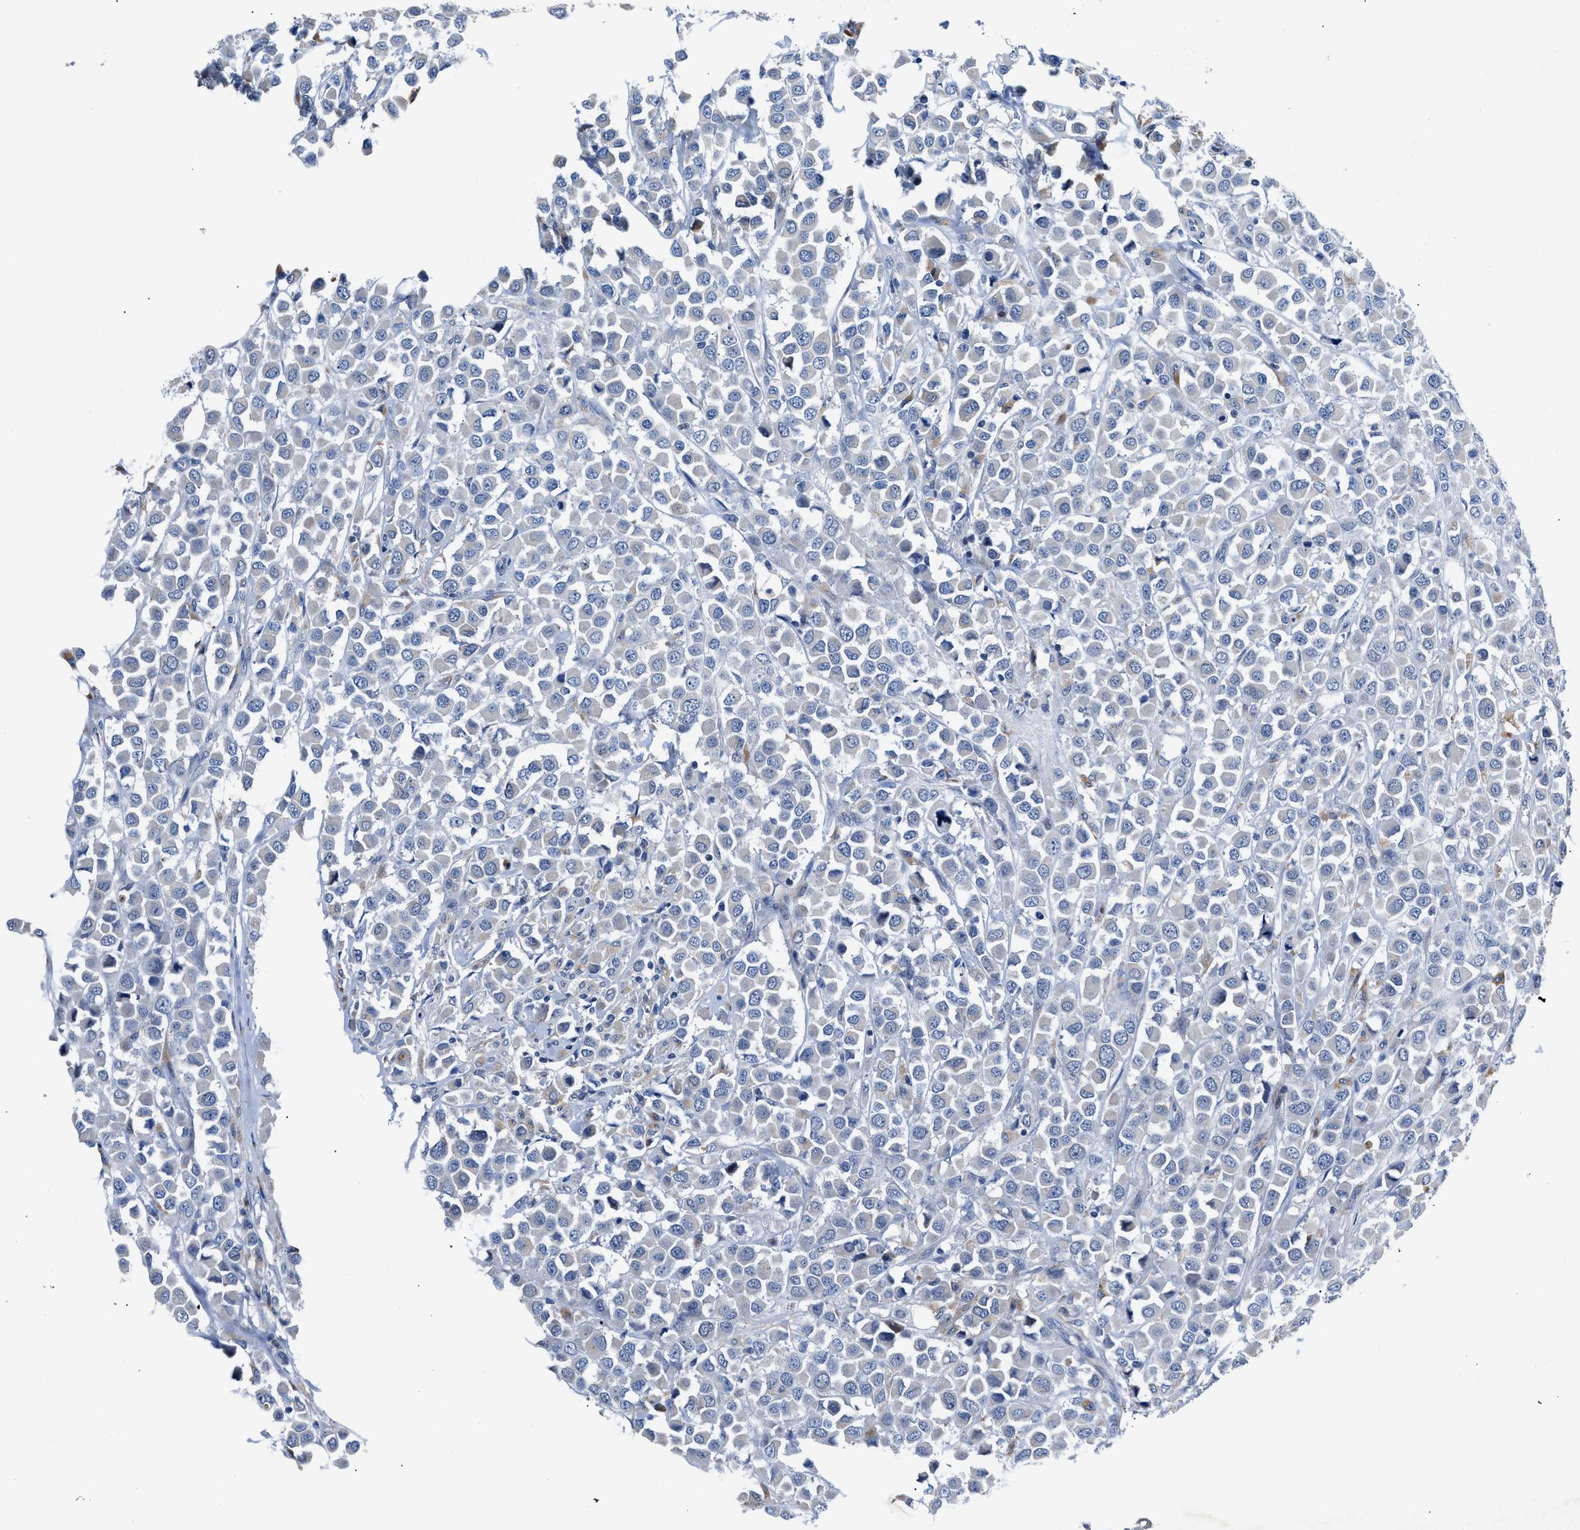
{"staining": {"intensity": "weak", "quantity": "<25%", "location": "cytoplasmic/membranous"}, "tissue": "breast cancer", "cell_type": "Tumor cells", "image_type": "cancer", "snomed": [{"axis": "morphology", "description": "Duct carcinoma"}, {"axis": "topography", "description": "Breast"}], "caption": "Tumor cells show no significant protein expression in breast cancer (invasive ductal carcinoma). (DAB immunohistochemistry, high magnification).", "gene": "UAP1", "patient": {"sex": "female", "age": 61}}